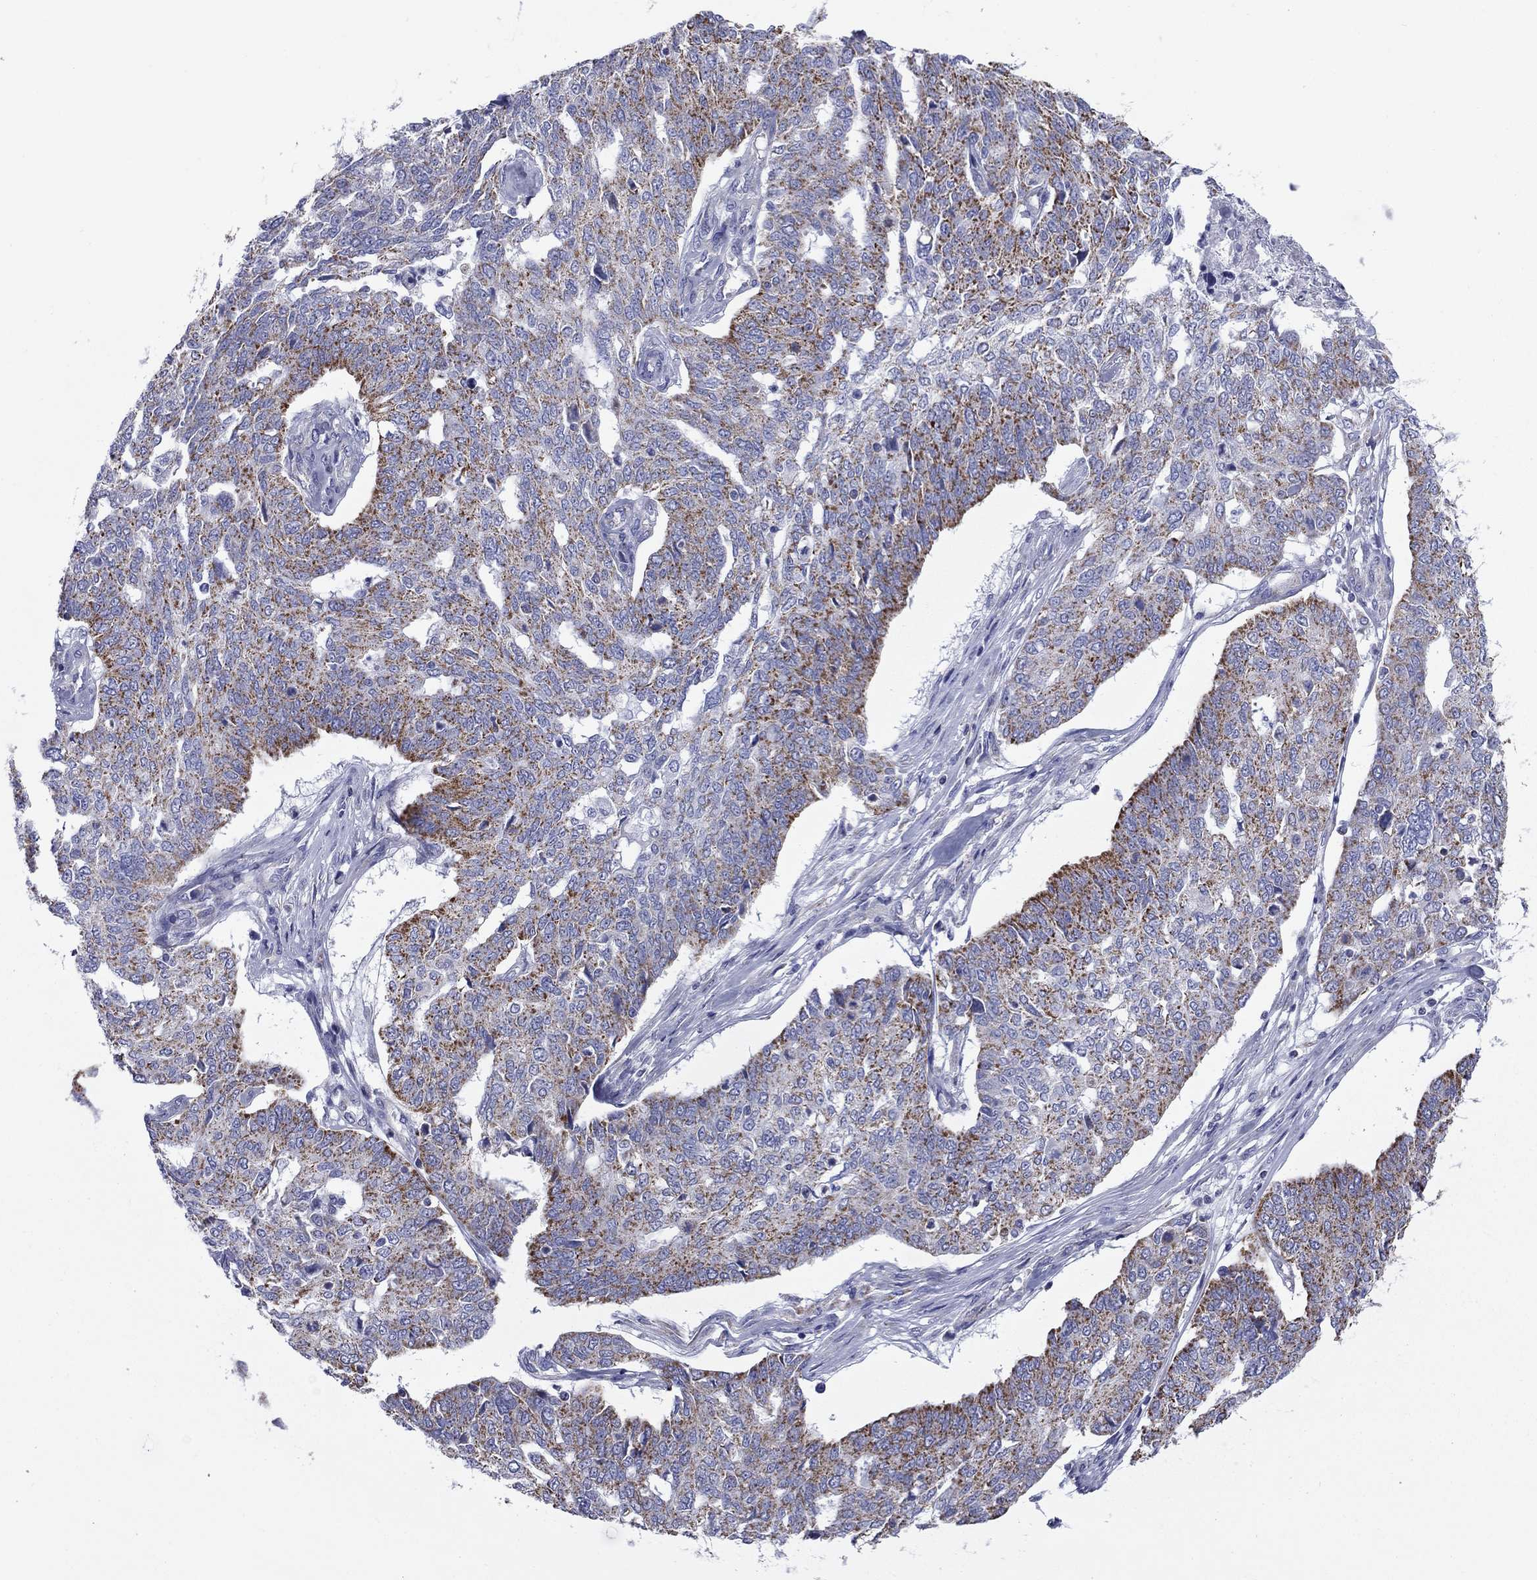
{"staining": {"intensity": "strong", "quantity": "<25%", "location": "cytoplasmic/membranous"}, "tissue": "ovarian cancer", "cell_type": "Tumor cells", "image_type": "cancer", "snomed": [{"axis": "morphology", "description": "Cystadenocarcinoma, serous, NOS"}, {"axis": "topography", "description": "Ovary"}], "caption": "Immunohistochemistry photomicrograph of neoplastic tissue: ovarian serous cystadenocarcinoma stained using IHC reveals medium levels of strong protein expression localized specifically in the cytoplasmic/membranous of tumor cells, appearing as a cytoplasmic/membranous brown color.", "gene": "ACADSB", "patient": {"sex": "female", "age": 67}}